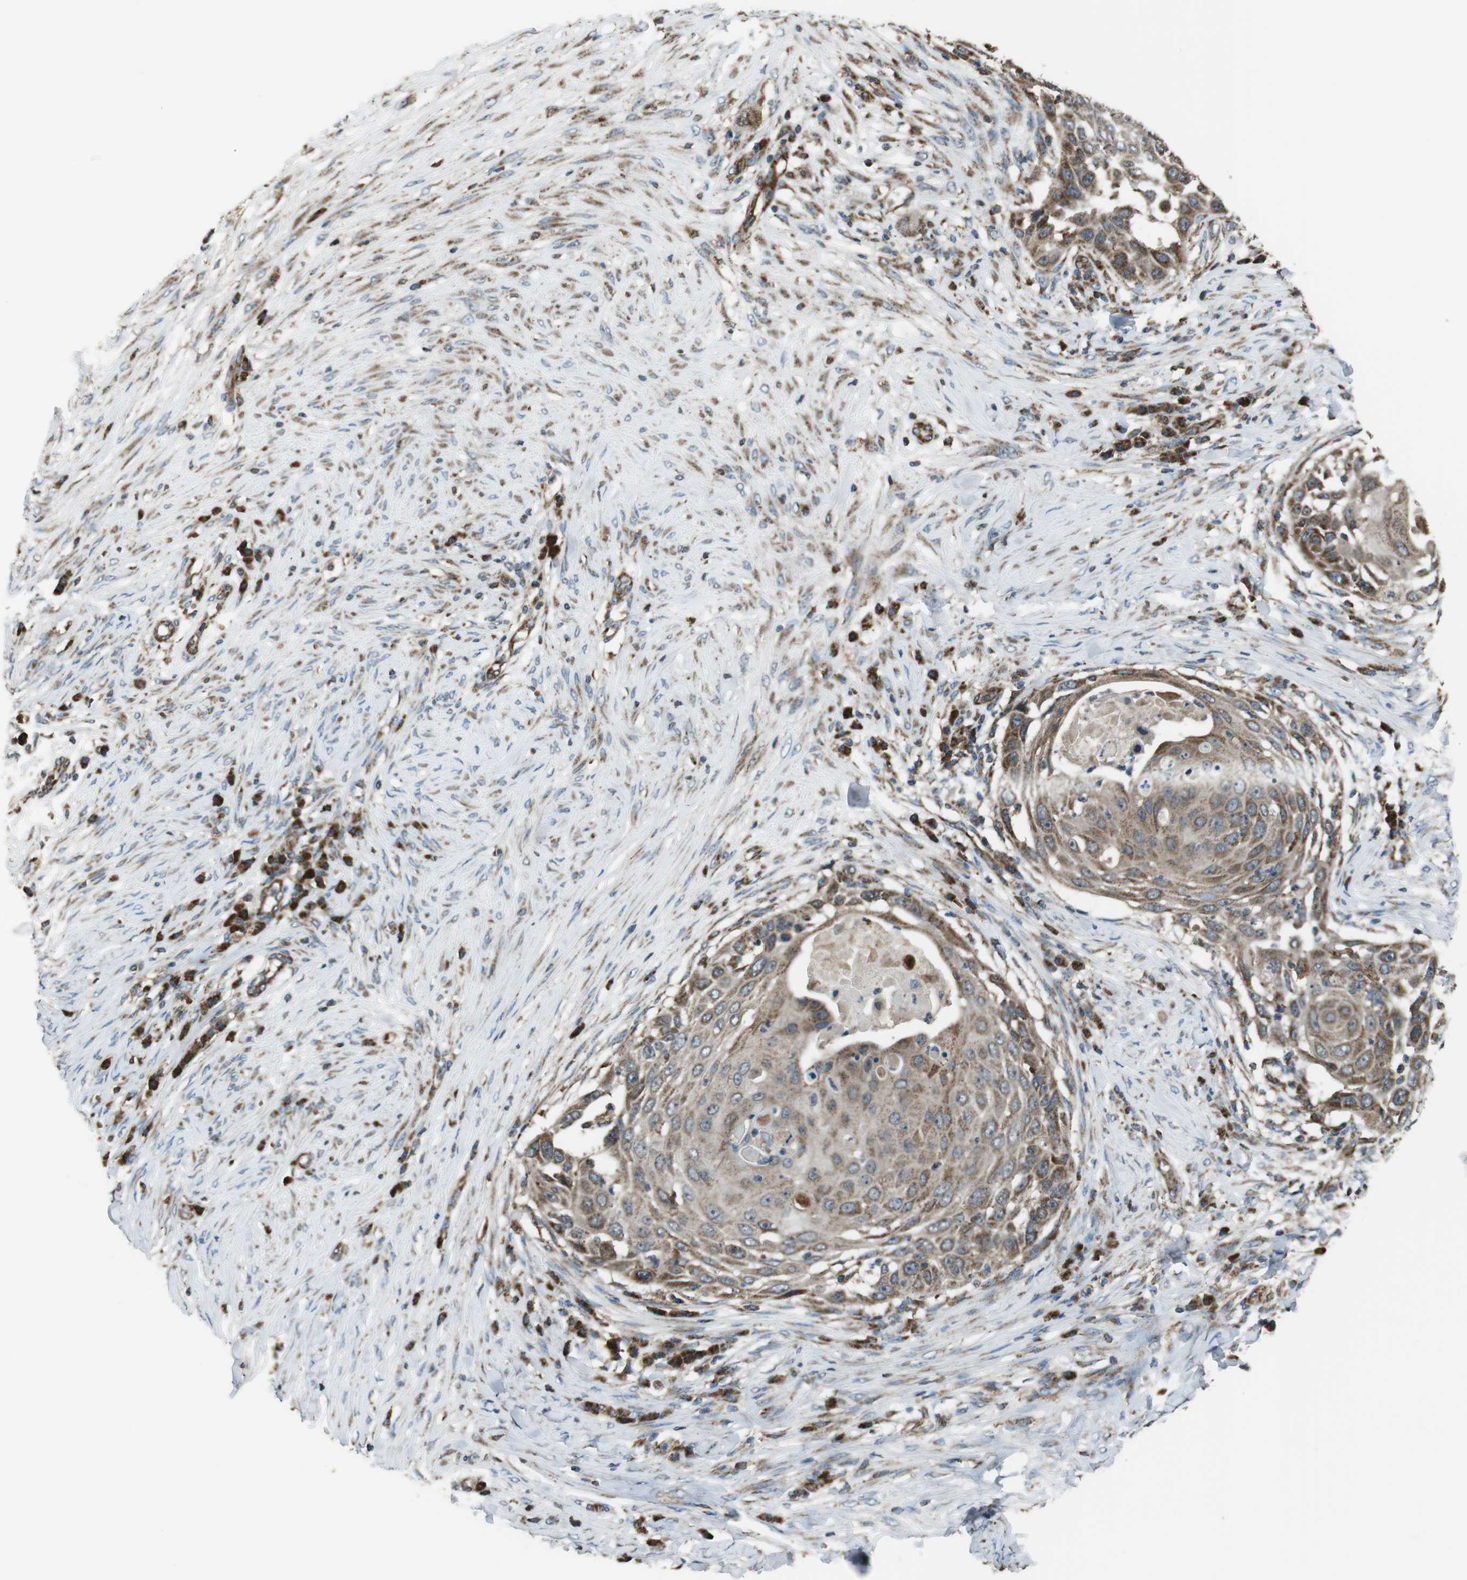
{"staining": {"intensity": "moderate", "quantity": ">75%", "location": "cytoplasmic/membranous"}, "tissue": "skin cancer", "cell_type": "Tumor cells", "image_type": "cancer", "snomed": [{"axis": "morphology", "description": "Squamous cell carcinoma, NOS"}, {"axis": "topography", "description": "Skin"}], "caption": "About >75% of tumor cells in squamous cell carcinoma (skin) show moderate cytoplasmic/membranous protein positivity as visualized by brown immunohistochemical staining.", "gene": "GIMAP8", "patient": {"sex": "female", "age": 44}}